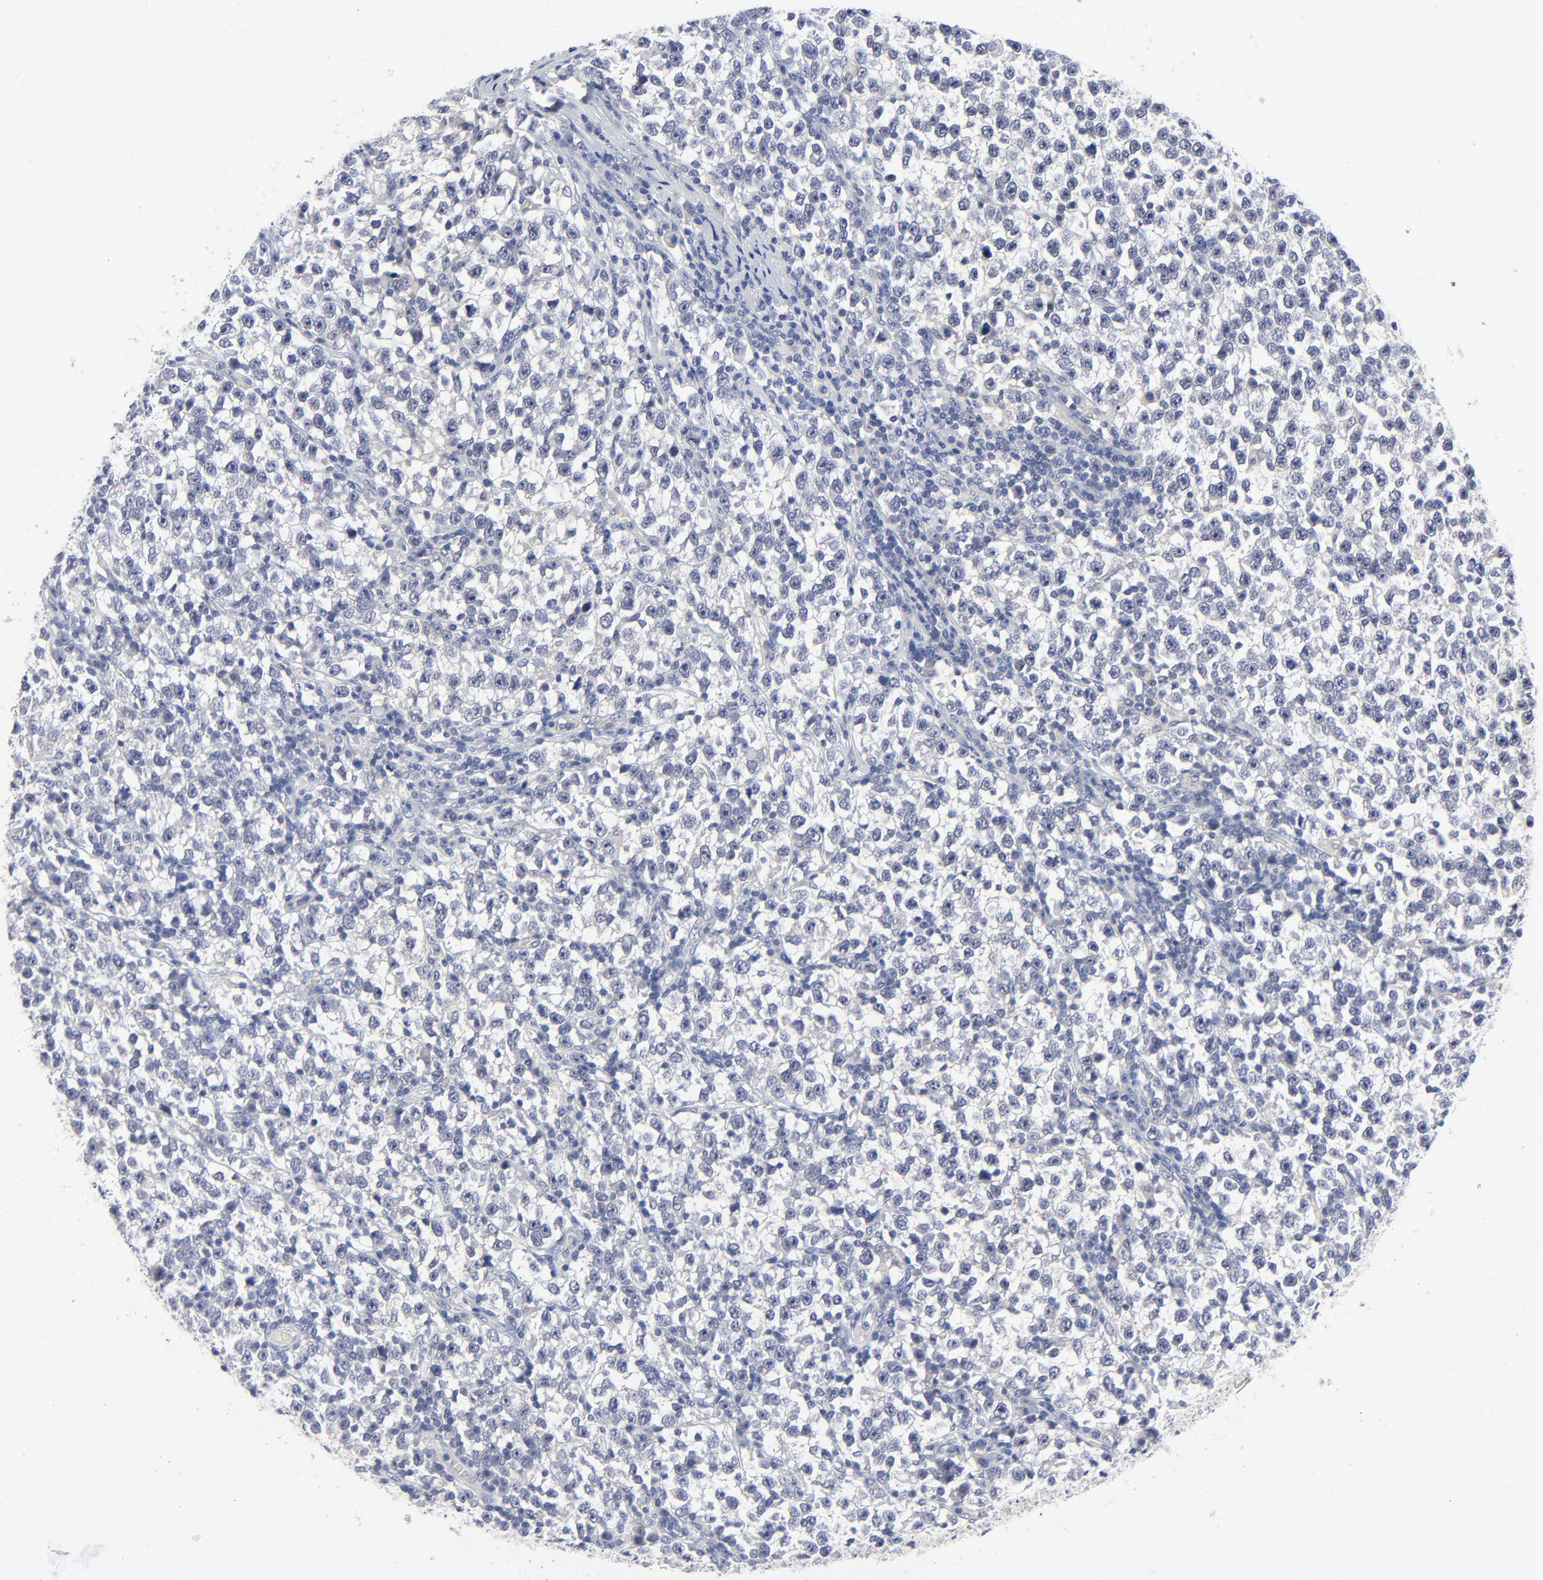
{"staining": {"intensity": "negative", "quantity": "none", "location": "none"}, "tissue": "testis cancer", "cell_type": "Tumor cells", "image_type": "cancer", "snomed": [{"axis": "morphology", "description": "Seminoma, NOS"}, {"axis": "topography", "description": "Testis"}], "caption": "High power microscopy micrograph of an IHC micrograph of seminoma (testis), revealing no significant expression in tumor cells.", "gene": "CLEC4G", "patient": {"sex": "male", "age": 43}}